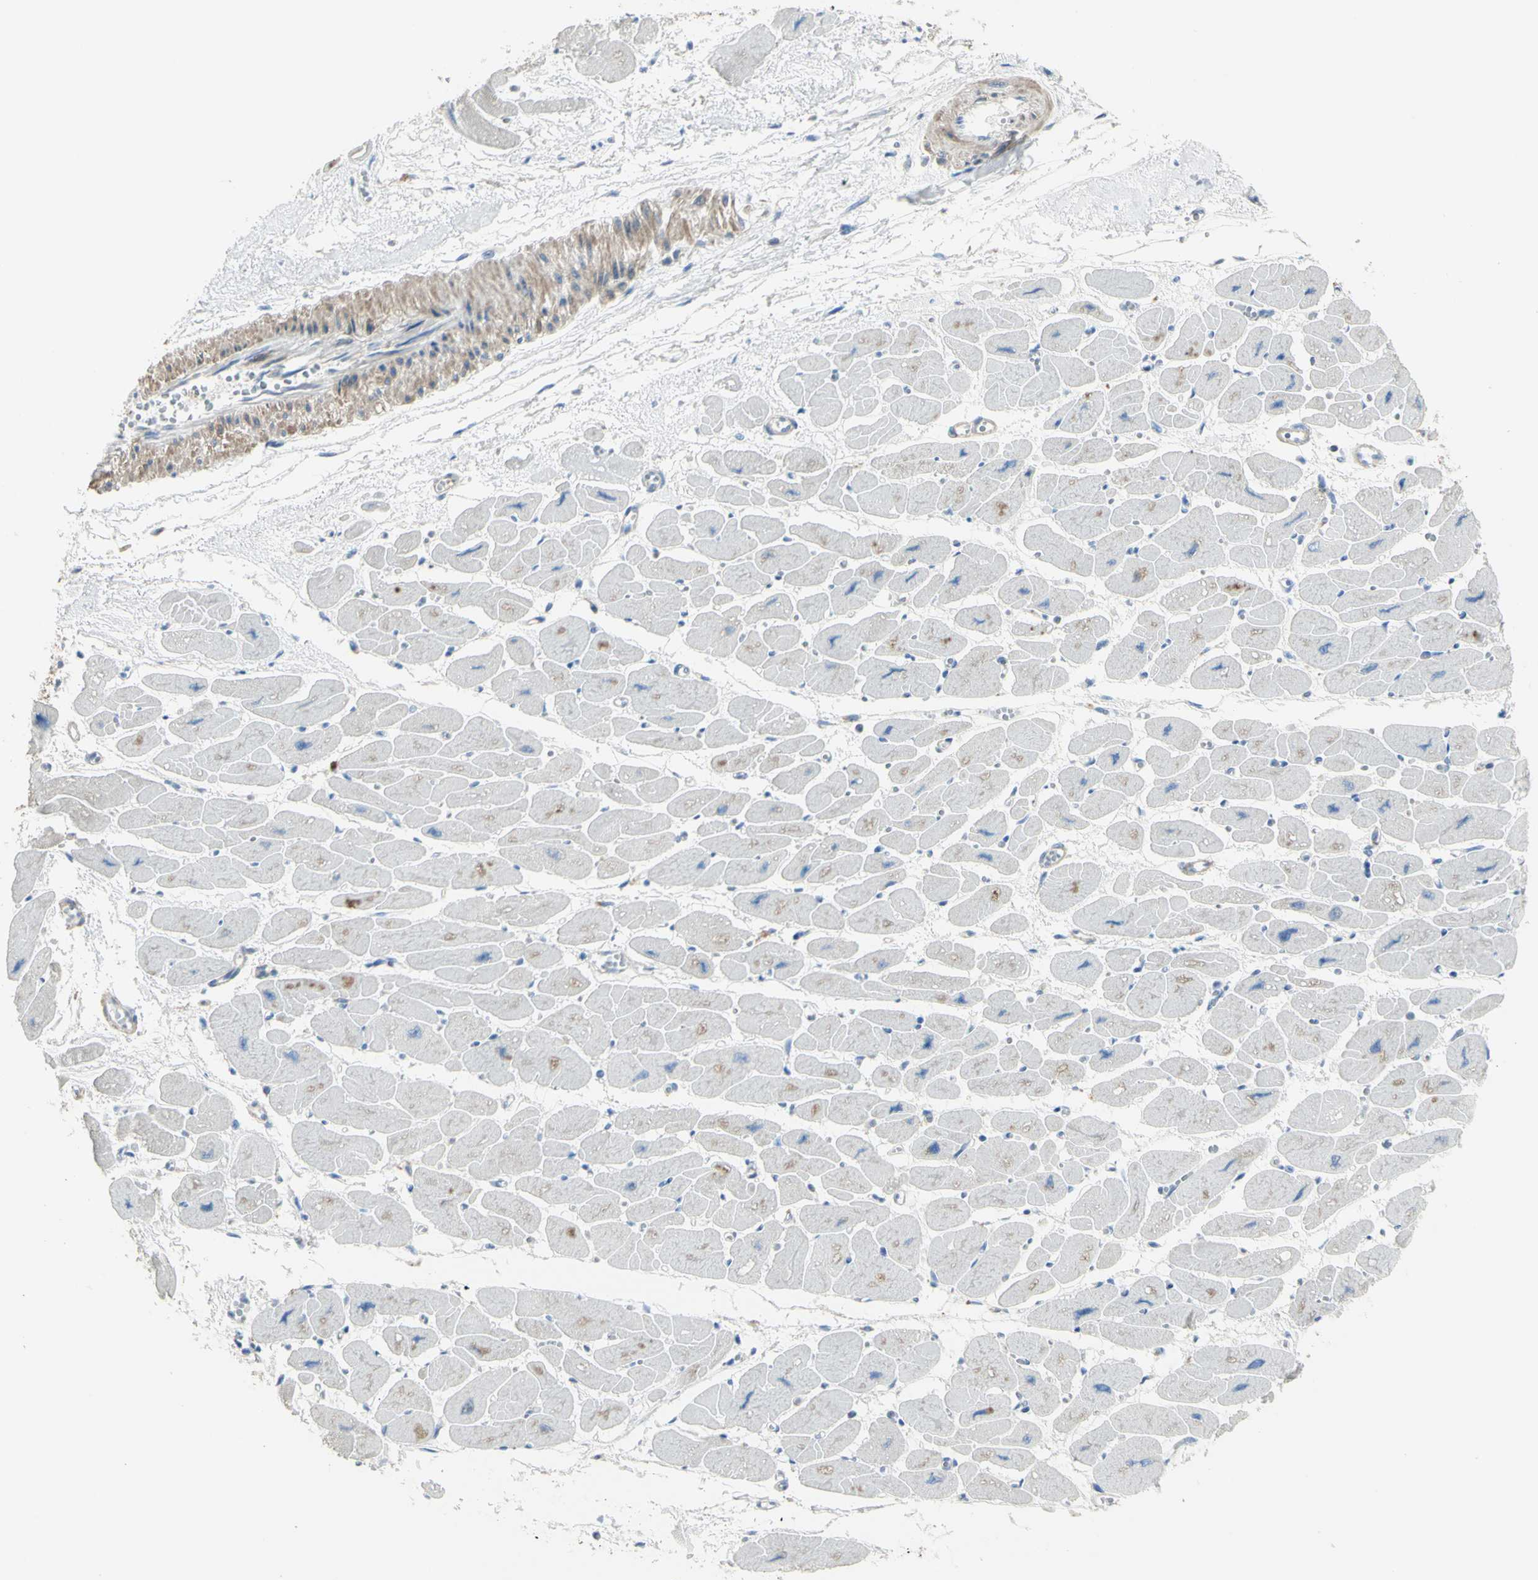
{"staining": {"intensity": "weak", "quantity": "<25%", "location": "cytoplasmic/membranous"}, "tissue": "heart muscle", "cell_type": "Cardiomyocytes", "image_type": "normal", "snomed": [{"axis": "morphology", "description": "Normal tissue, NOS"}, {"axis": "topography", "description": "Heart"}], "caption": "The micrograph displays no significant staining in cardiomyocytes of heart muscle.", "gene": "B4GALT3", "patient": {"sex": "female", "age": 54}}